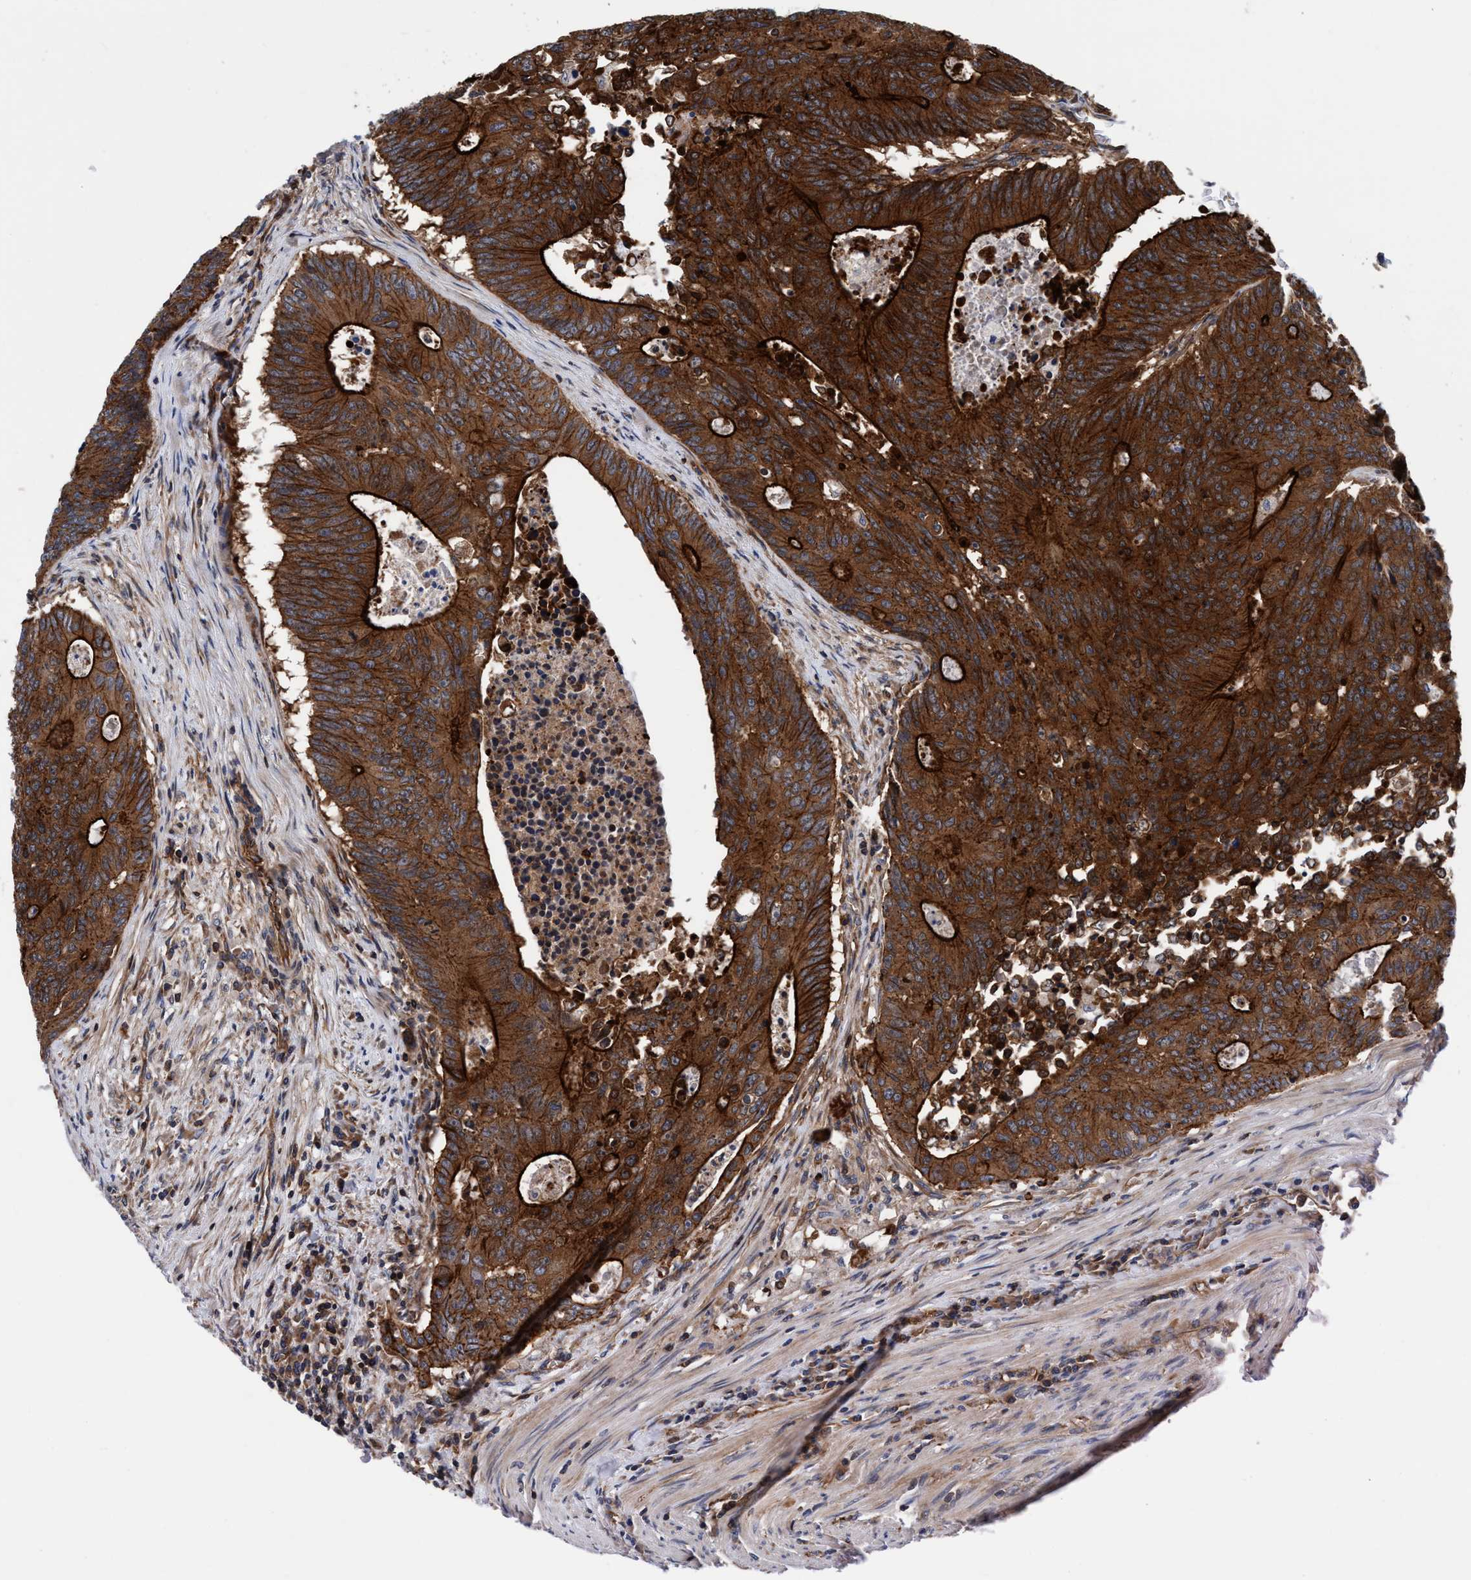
{"staining": {"intensity": "strong", "quantity": ">75%", "location": "cytoplasmic/membranous"}, "tissue": "colorectal cancer", "cell_type": "Tumor cells", "image_type": "cancer", "snomed": [{"axis": "morphology", "description": "Adenocarcinoma, NOS"}, {"axis": "topography", "description": "Colon"}], "caption": "IHC image of human colorectal adenocarcinoma stained for a protein (brown), which demonstrates high levels of strong cytoplasmic/membranous expression in approximately >75% of tumor cells.", "gene": "MCM3AP", "patient": {"sex": "male", "age": 87}}